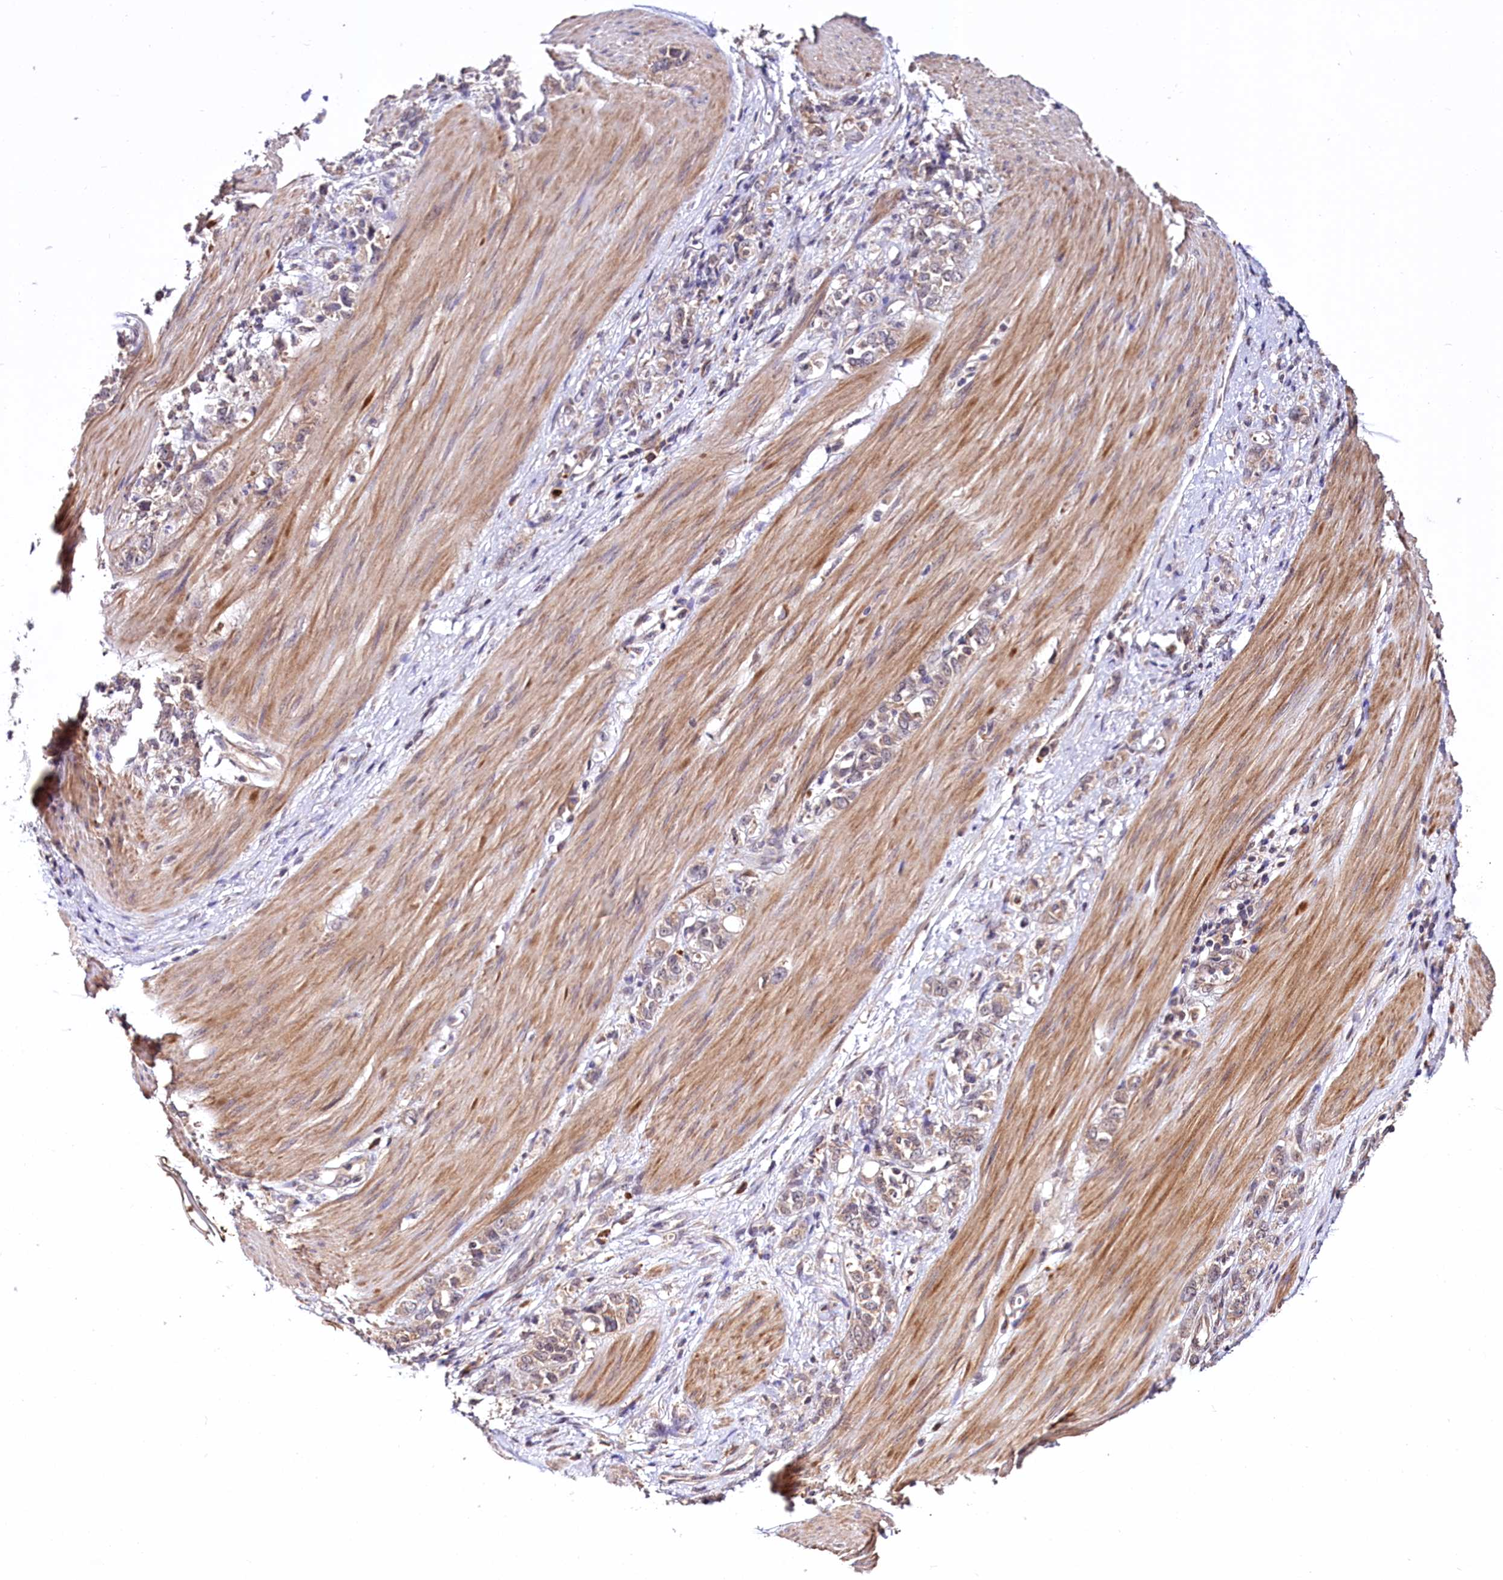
{"staining": {"intensity": "weak", "quantity": "25%-75%", "location": "cytoplasmic/membranous"}, "tissue": "stomach cancer", "cell_type": "Tumor cells", "image_type": "cancer", "snomed": [{"axis": "morphology", "description": "Adenocarcinoma, NOS"}, {"axis": "topography", "description": "Stomach"}], "caption": "Stomach cancer tissue exhibits weak cytoplasmic/membranous staining in about 25%-75% of tumor cells, visualized by immunohistochemistry. The staining is performed using DAB (3,3'-diaminobenzidine) brown chromogen to label protein expression. The nuclei are counter-stained blue using hematoxylin.", "gene": "UBE3A", "patient": {"sex": "female", "age": 76}}